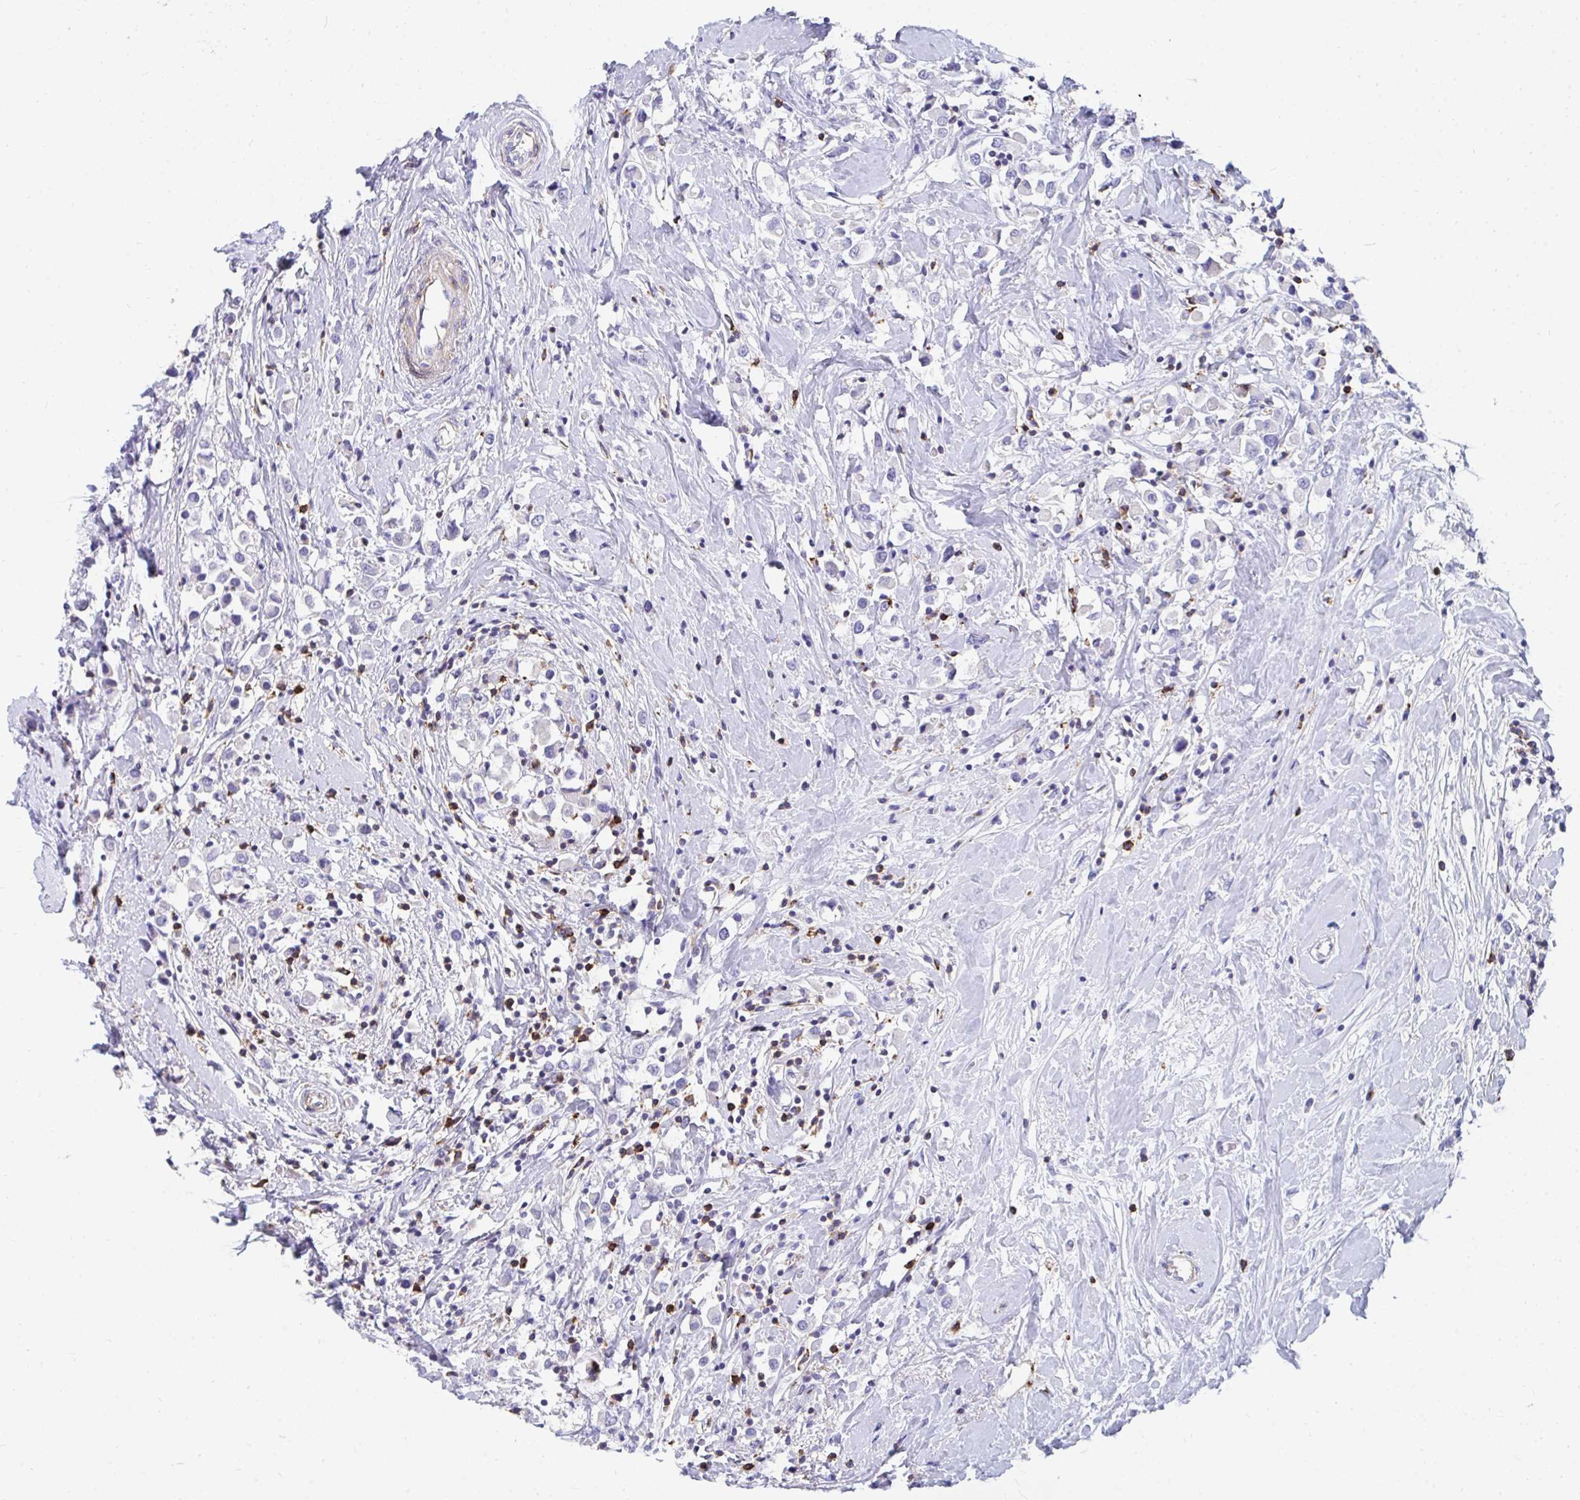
{"staining": {"intensity": "negative", "quantity": "none", "location": "none"}, "tissue": "breast cancer", "cell_type": "Tumor cells", "image_type": "cancer", "snomed": [{"axis": "morphology", "description": "Duct carcinoma"}, {"axis": "topography", "description": "Breast"}], "caption": "IHC photomicrograph of human breast cancer stained for a protein (brown), which demonstrates no expression in tumor cells.", "gene": "CD7", "patient": {"sex": "female", "age": 61}}